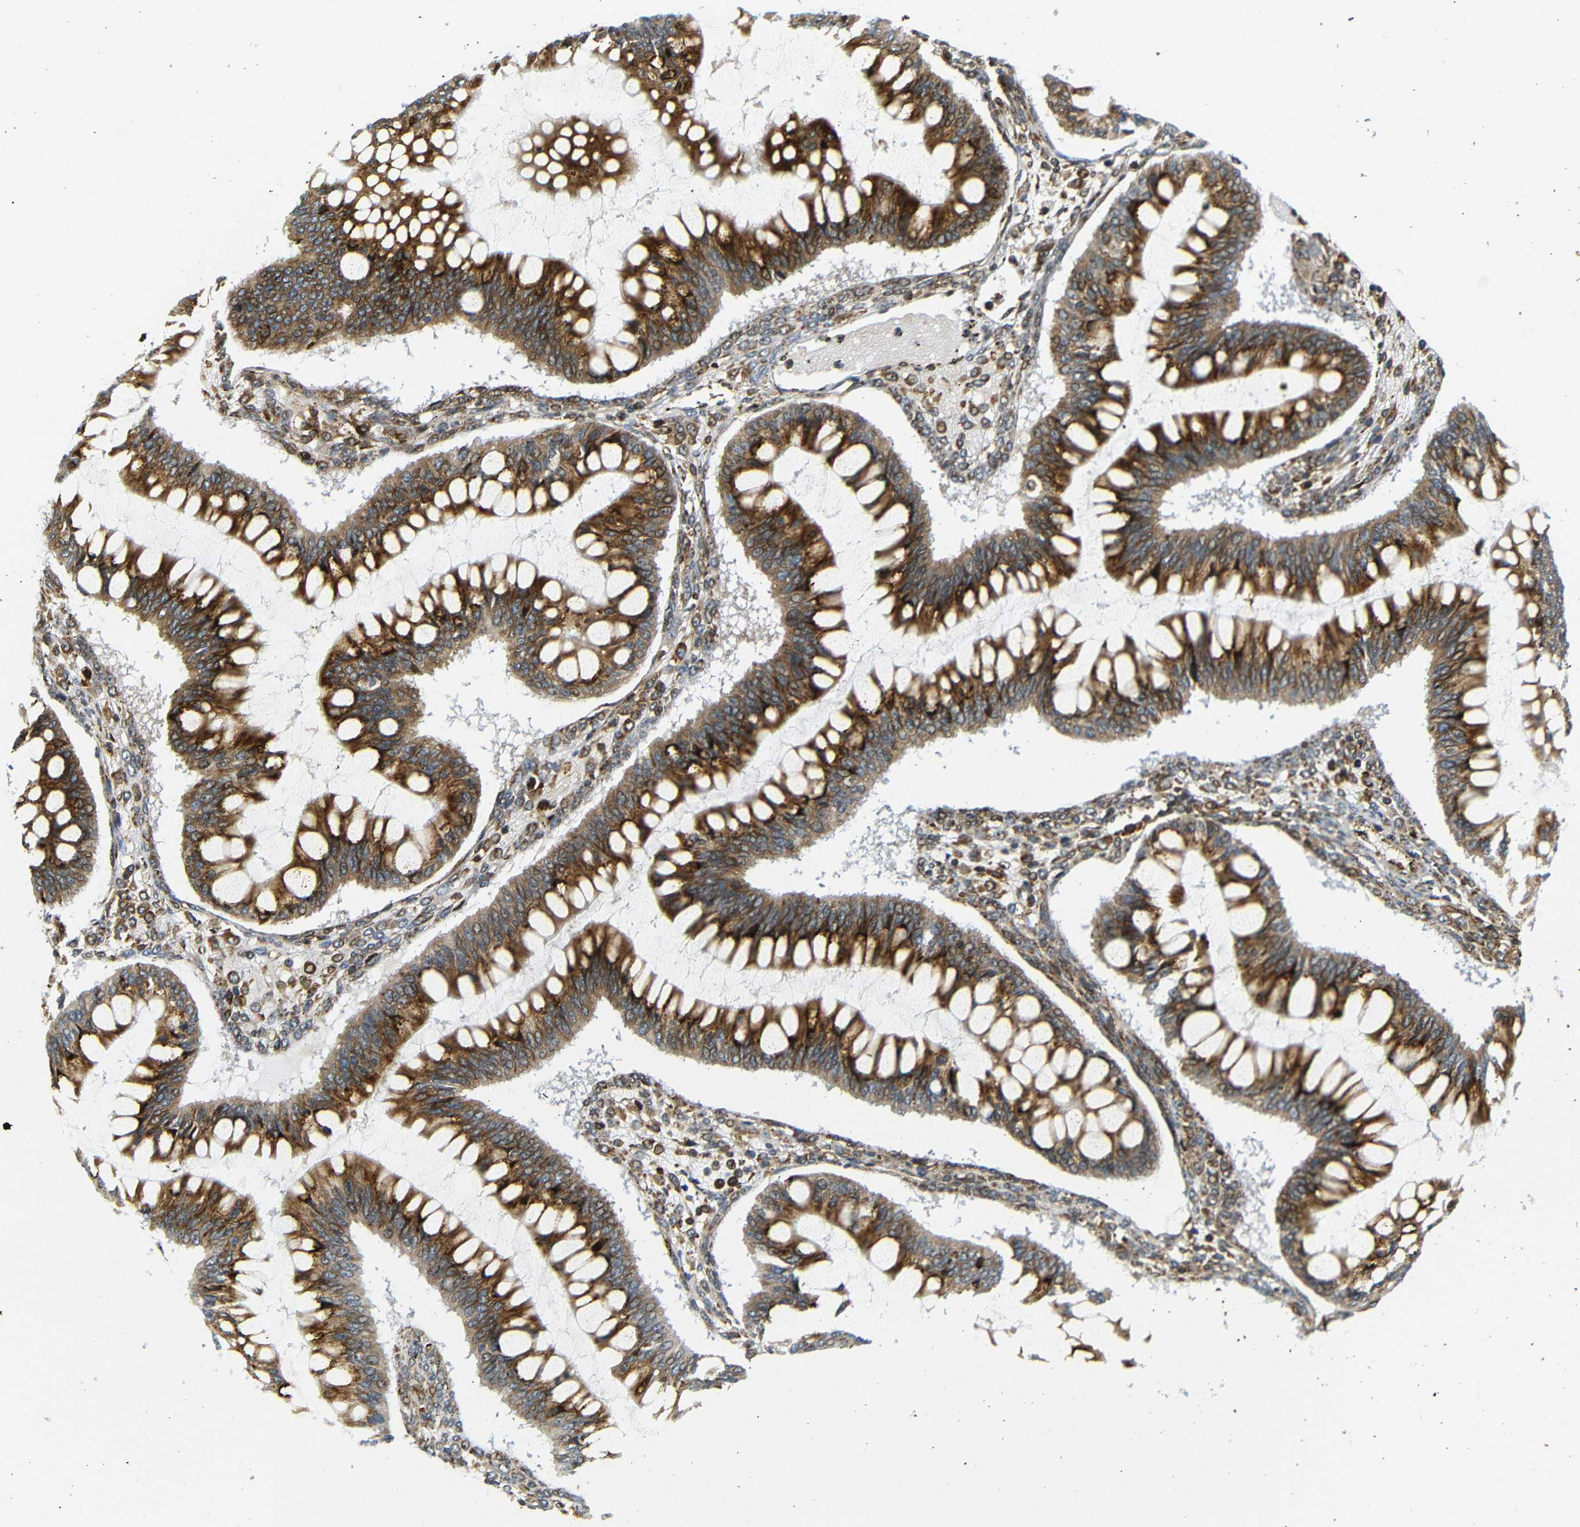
{"staining": {"intensity": "strong", "quantity": ">75%", "location": "cytoplasmic/membranous"}, "tissue": "ovarian cancer", "cell_type": "Tumor cells", "image_type": "cancer", "snomed": [{"axis": "morphology", "description": "Cystadenocarcinoma, mucinous, NOS"}, {"axis": "topography", "description": "Ovary"}], "caption": "About >75% of tumor cells in mucinous cystadenocarcinoma (ovarian) display strong cytoplasmic/membranous protein positivity as visualized by brown immunohistochemical staining.", "gene": "SPCS2", "patient": {"sex": "female", "age": 73}}